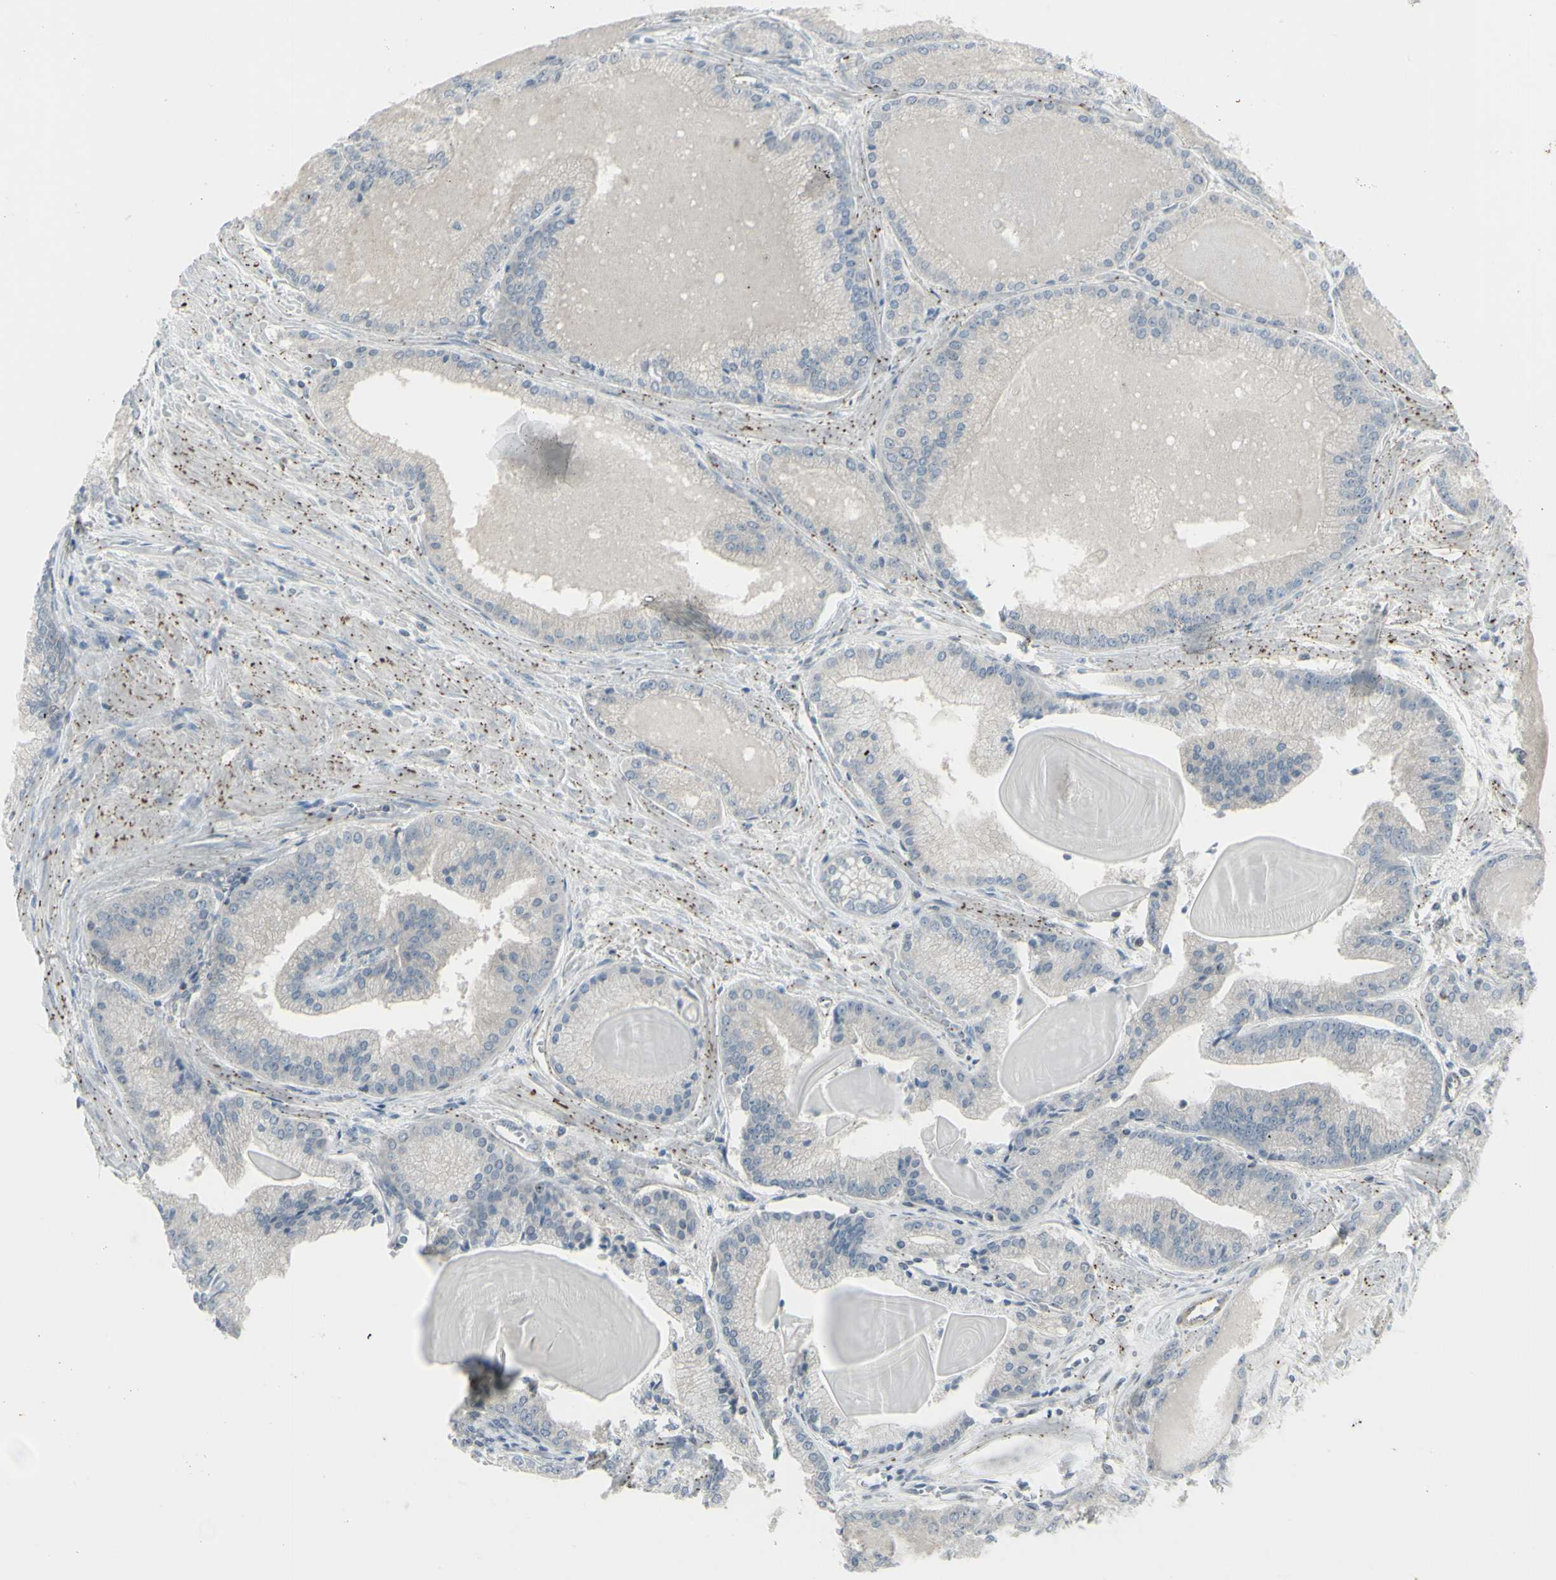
{"staining": {"intensity": "negative", "quantity": "none", "location": "none"}, "tissue": "prostate cancer", "cell_type": "Tumor cells", "image_type": "cancer", "snomed": [{"axis": "morphology", "description": "Adenocarcinoma, Low grade"}, {"axis": "topography", "description": "Prostate"}], "caption": "Immunohistochemistry histopathology image of prostate cancer stained for a protein (brown), which shows no expression in tumor cells.", "gene": "GALNT6", "patient": {"sex": "male", "age": 59}}